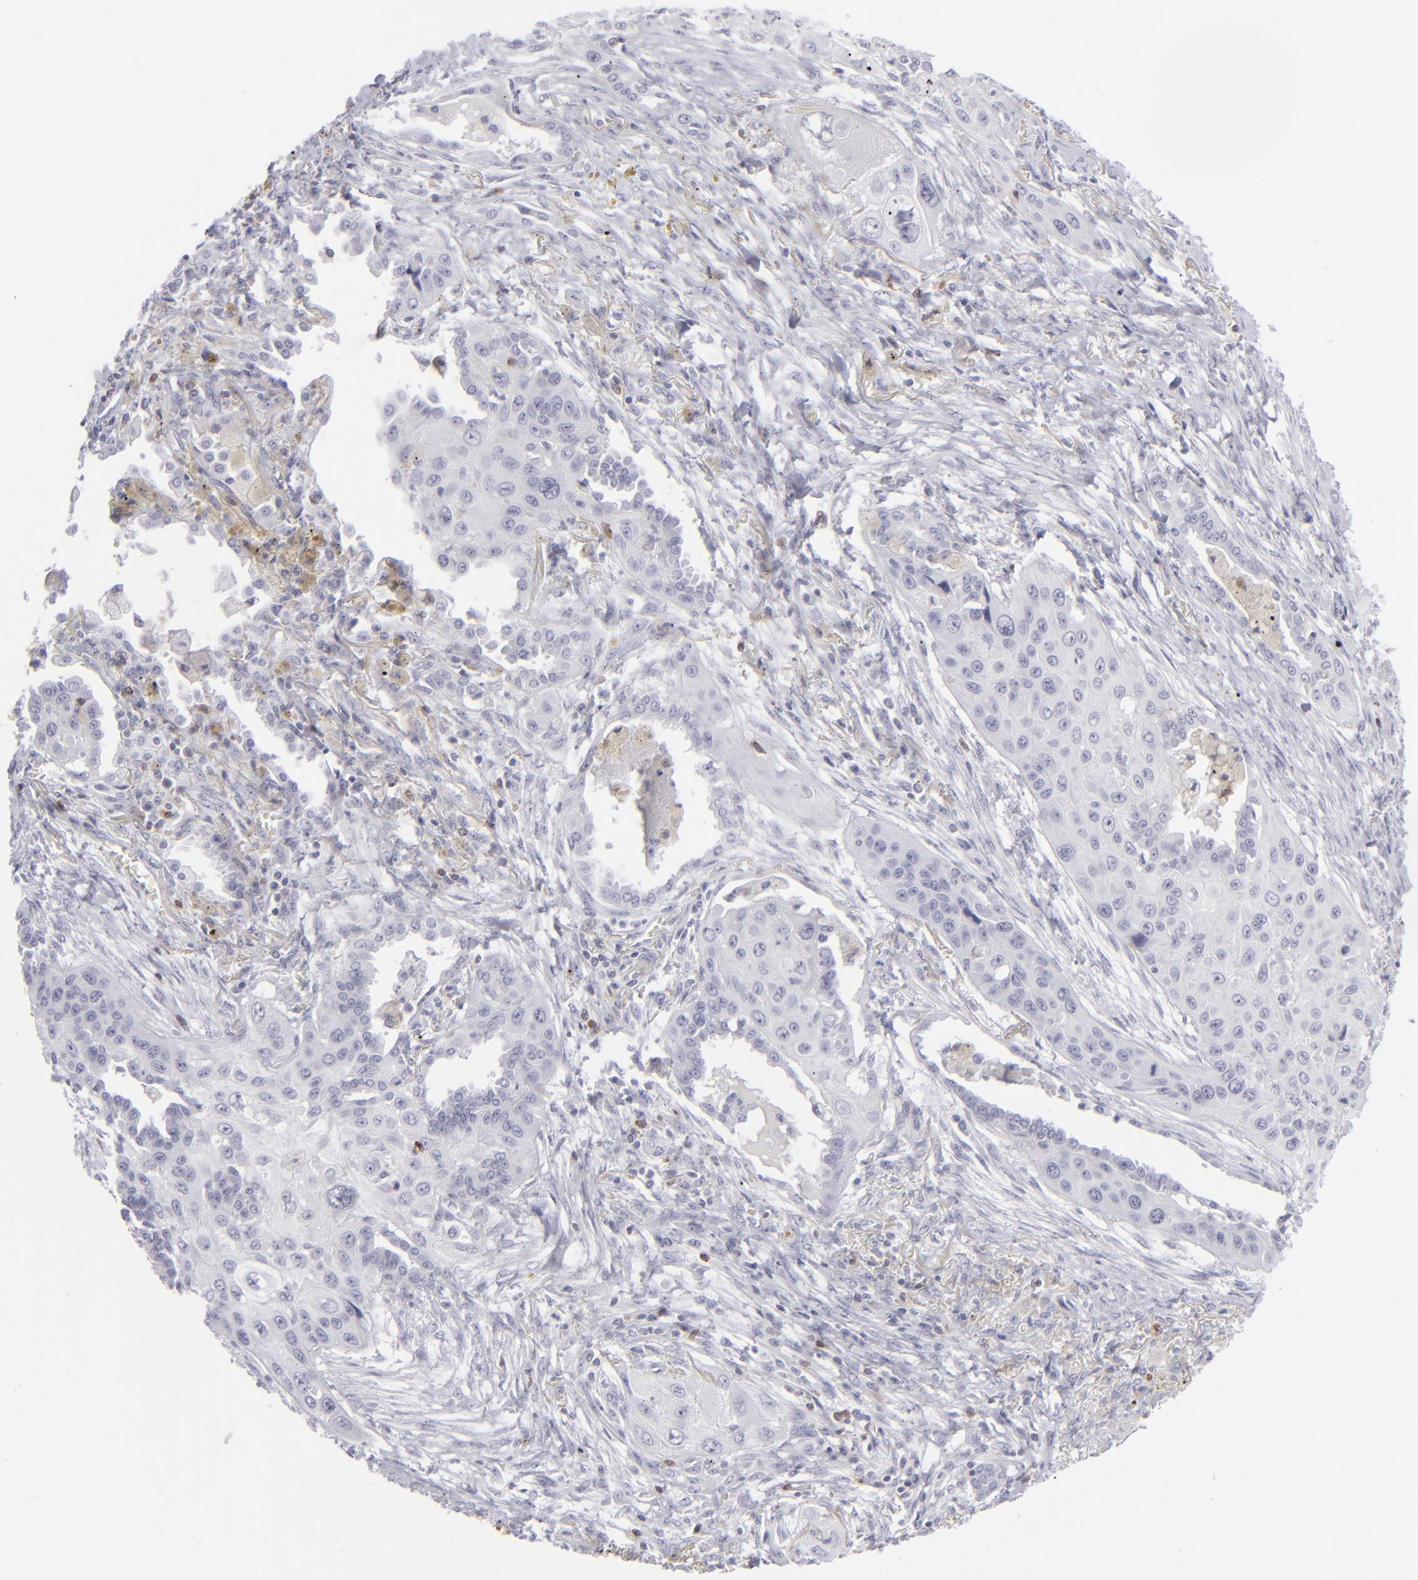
{"staining": {"intensity": "negative", "quantity": "none", "location": "none"}, "tissue": "lung cancer", "cell_type": "Tumor cells", "image_type": "cancer", "snomed": [{"axis": "morphology", "description": "Squamous cell carcinoma, NOS"}, {"axis": "topography", "description": "Lung"}], "caption": "The IHC histopathology image has no significant expression in tumor cells of lung cancer (squamous cell carcinoma) tissue.", "gene": "CD7", "patient": {"sex": "male", "age": 71}}